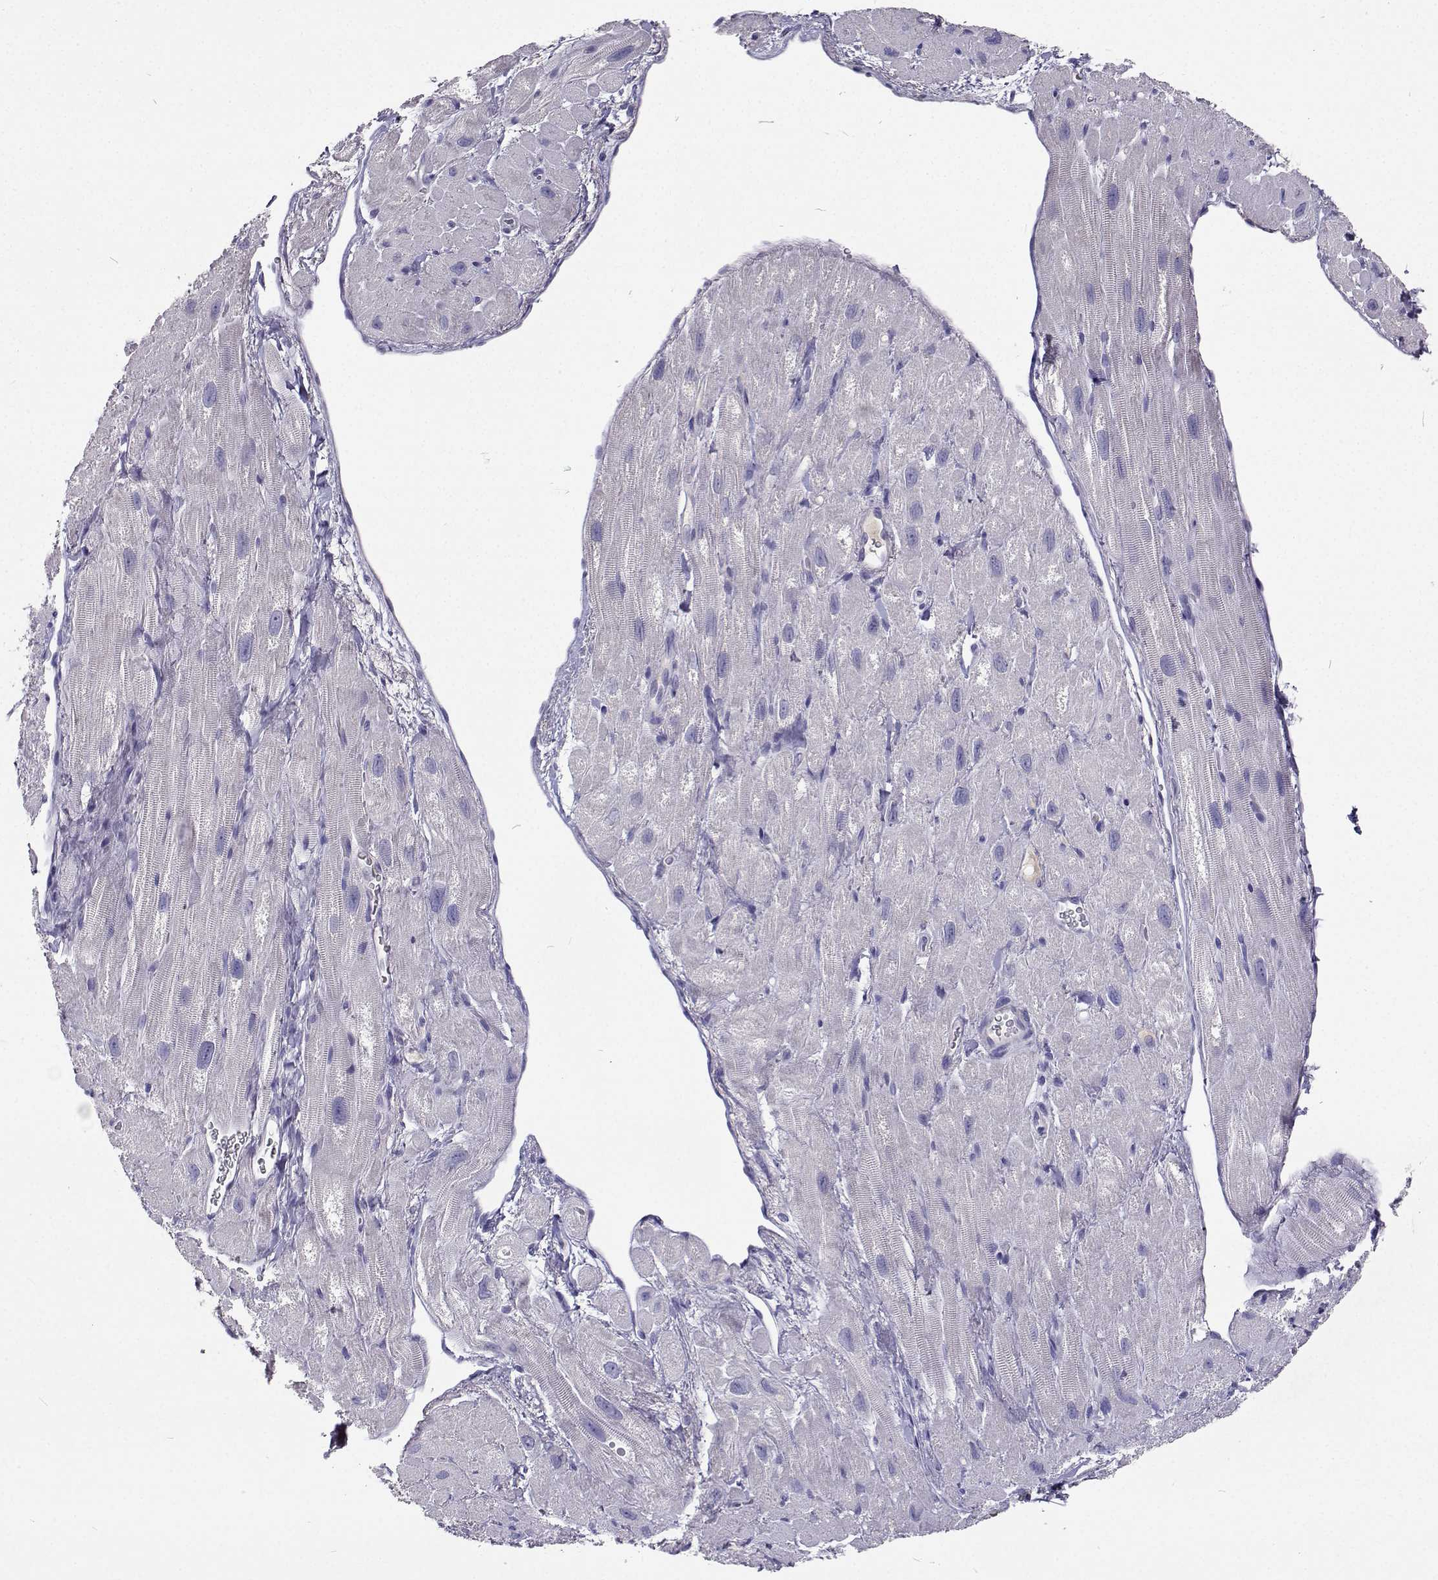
{"staining": {"intensity": "negative", "quantity": "none", "location": "none"}, "tissue": "heart muscle", "cell_type": "Cardiomyocytes", "image_type": "normal", "snomed": [{"axis": "morphology", "description": "Normal tissue, NOS"}, {"axis": "topography", "description": "Heart"}], "caption": "The immunohistochemistry micrograph has no significant positivity in cardiomyocytes of heart muscle. (DAB (3,3'-diaminobenzidine) immunohistochemistry with hematoxylin counter stain).", "gene": "CFAP44", "patient": {"sex": "female", "age": 62}}